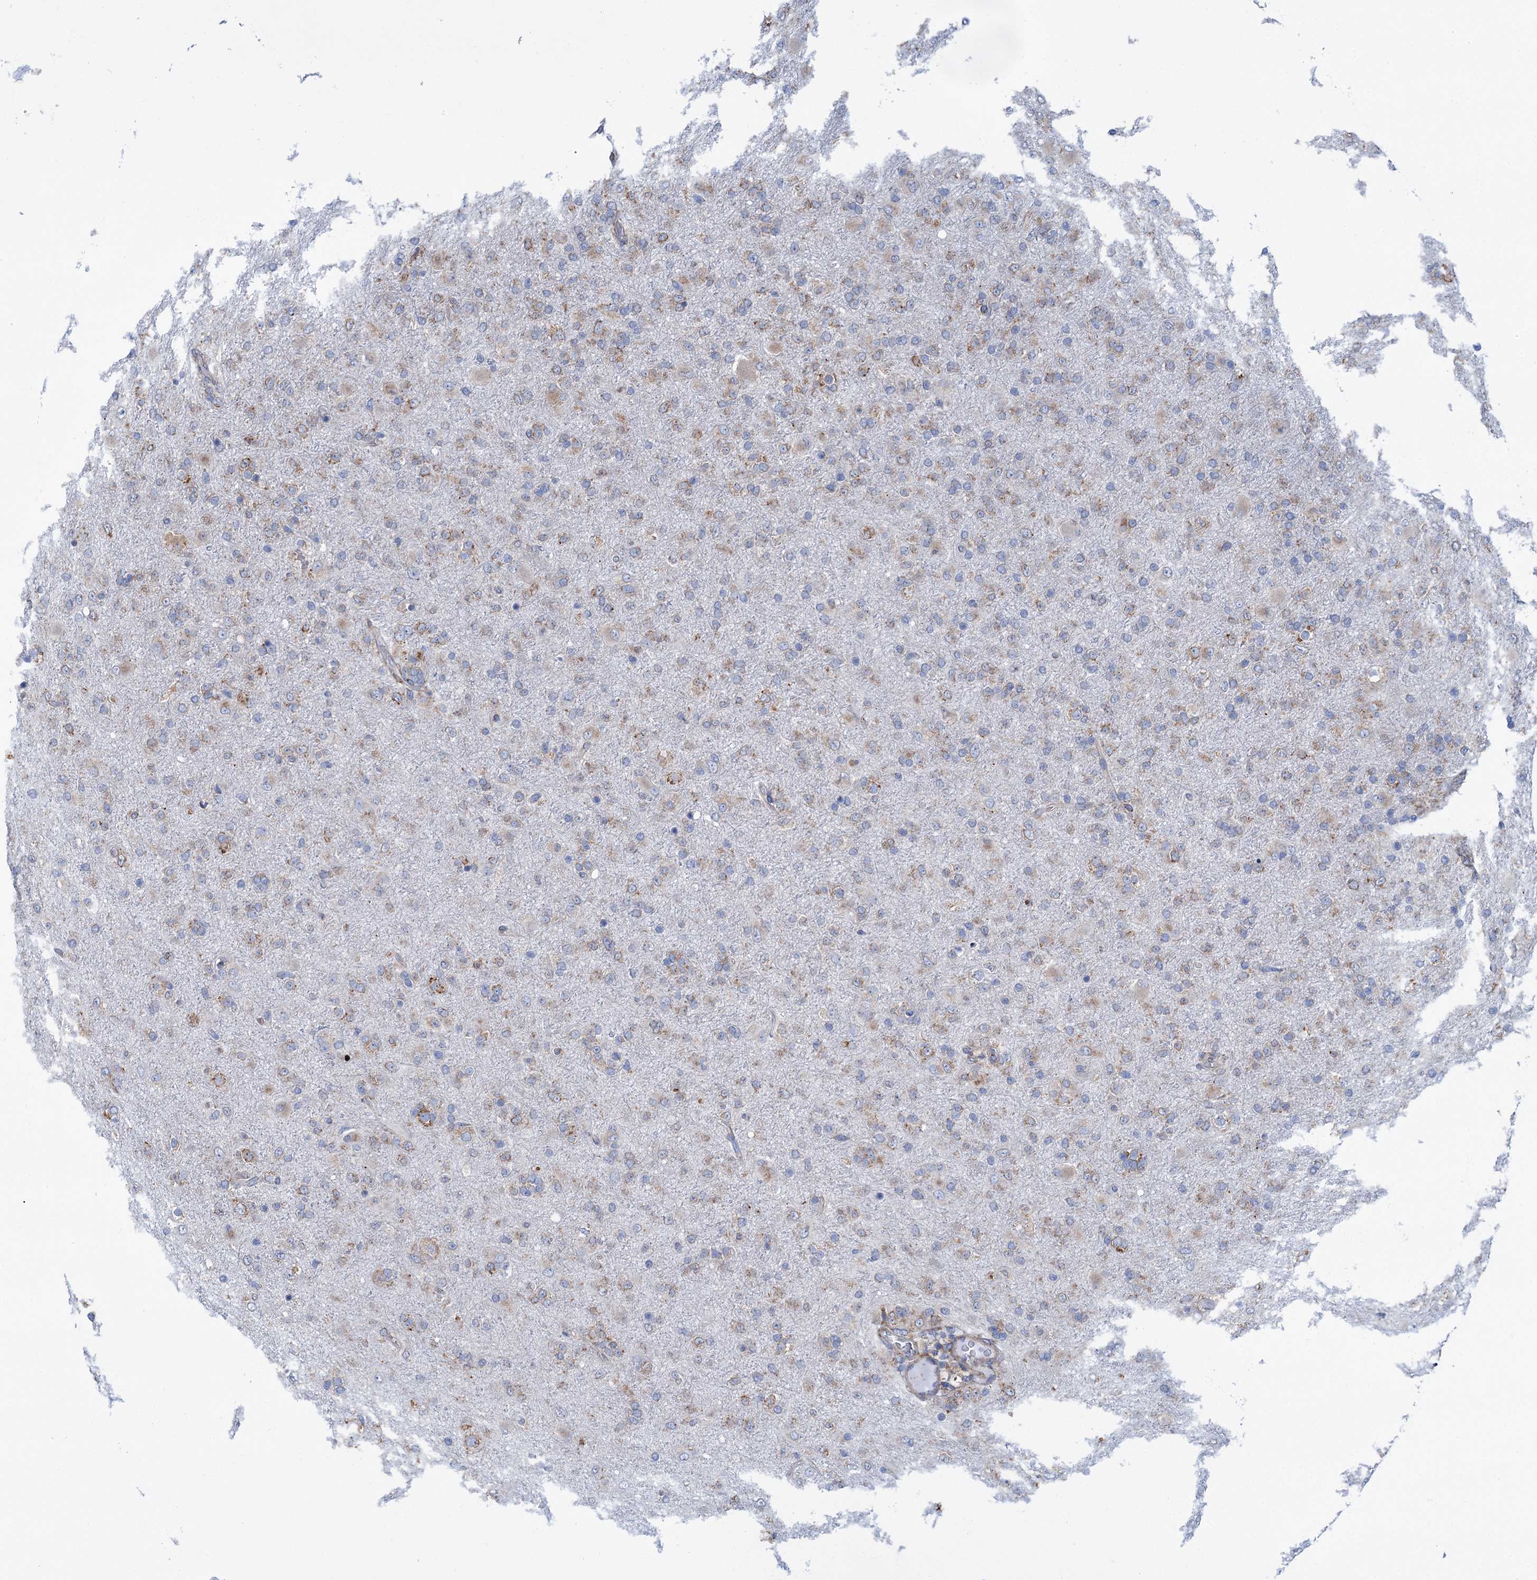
{"staining": {"intensity": "weak", "quantity": "25%-75%", "location": "cytoplasmic/membranous"}, "tissue": "glioma", "cell_type": "Tumor cells", "image_type": "cancer", "snomed": [{"axis": "morphology", "description": "Glioma, malignant, Low grade"}, {"axis": "topography", "description": "Brain"}], "caption": "Malignant glioma (low-grade) tissue shows weak cytoplasmic/membranous positivity in approximately 25%-75% of tumor cells, visualized by immunohistochemistry.", "gene": "SHE", "patient": {"sex": "male", "age": 65}}